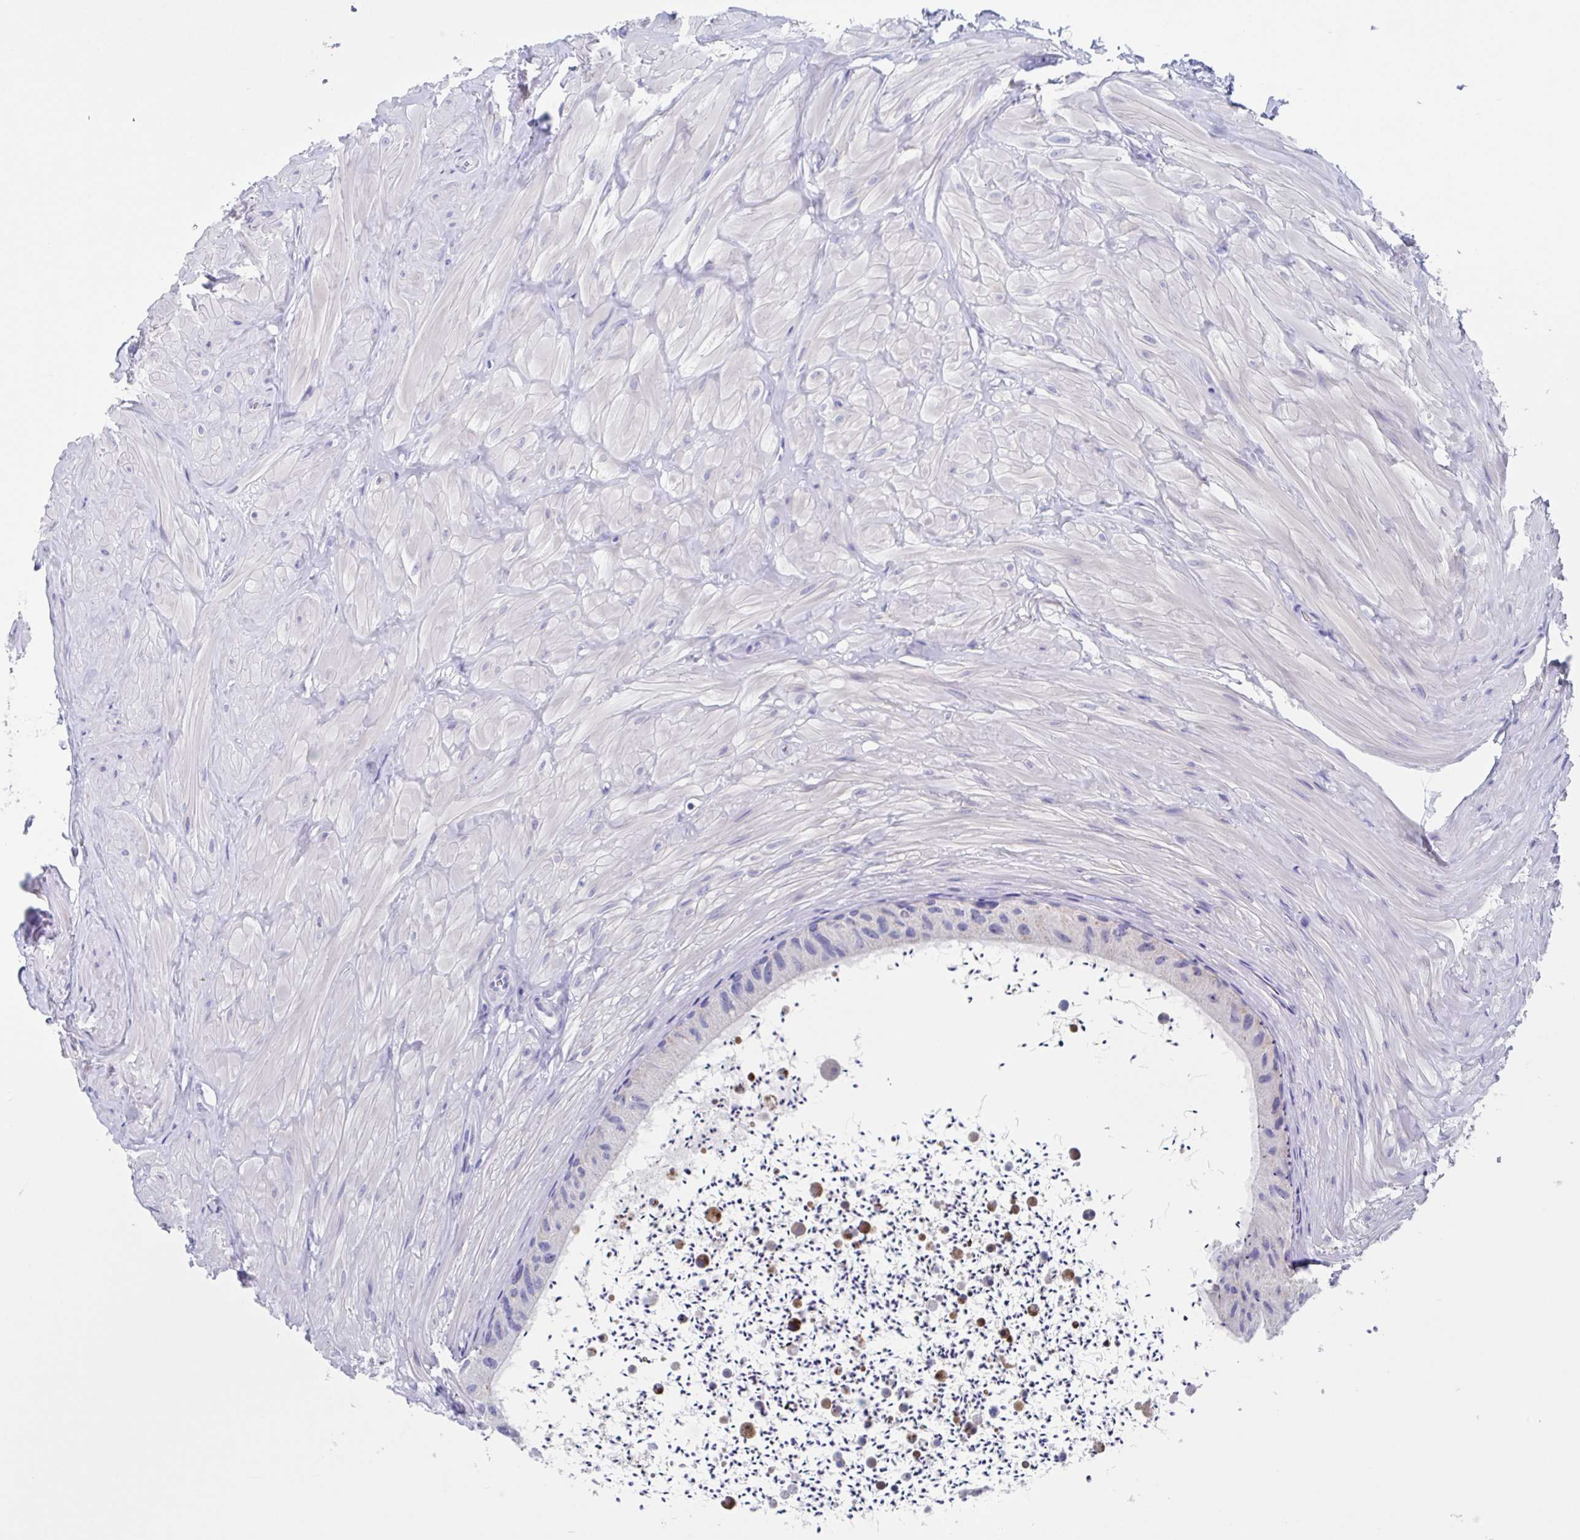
{"staining": {"intensity": "moderate", "quantity": "<25%", "location": "cytoplasmic/membranous"}, "tissue": "epididymis", "cell_type": "Glandular cells", "image_type": "normal", "snomed": [{"axis": "morphology", "description": "Normal tissue, NOS"}, {"axis": "topography", "description": "Epididymis"}, {"axis": "topography", "description": "Peripheral nerve tissue"}], "caption": "Brown immunohistochemical staining in unremarkable epididymis displays moderate cytoplasmic/membranous staining in approximately <25% of glandular cells. (DAB IHC with brightfield microscopy, high magnification).", "gene": "FCGR3A", "patient": {"sex": "male", "age": 32}}